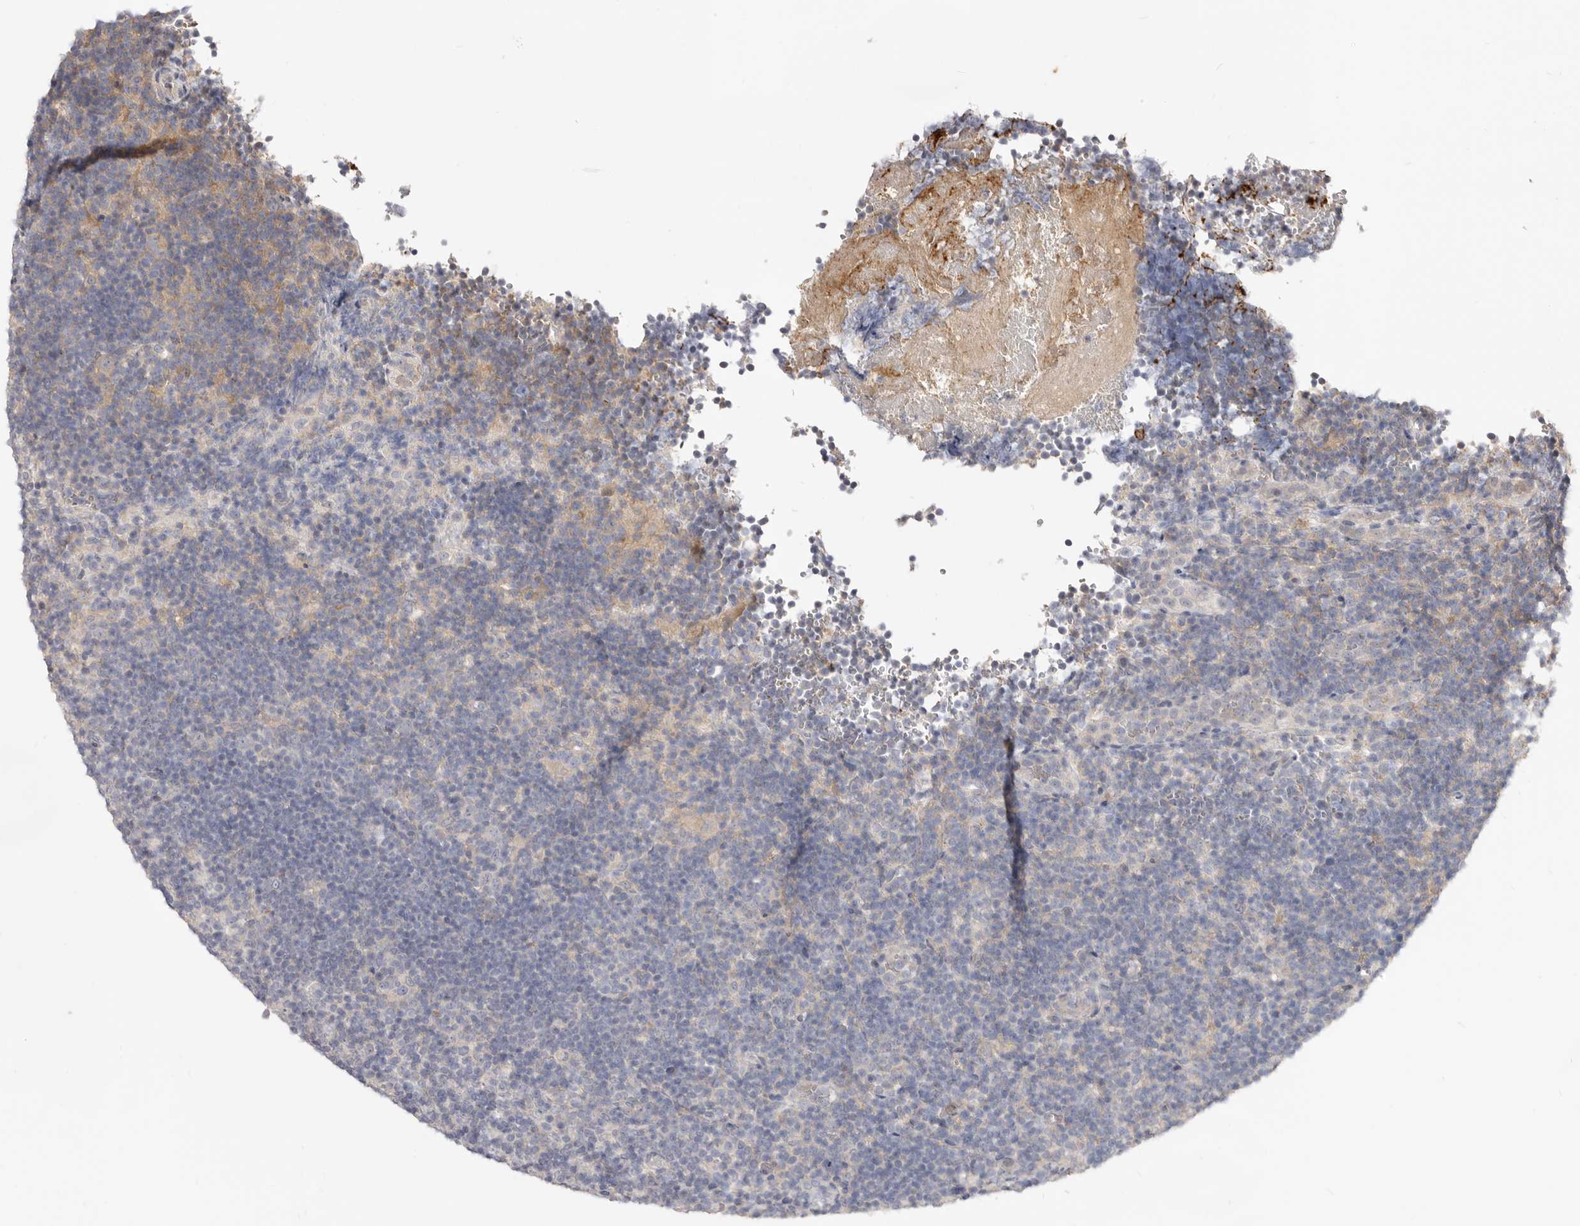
{"staining": {"intensity": "negative", "quantity": "none", "location": "none"}, "tissue": "lymphoma", "cell_type": "Tumor cells", "image_type": "cancer", "snomed": [{"axis": "morphology", "description": "Hodgkin's disease, NOS"}, {"axis": "topography", "description": "Lymph node"}], "caption": "The immunohistochemistry image has no significant staining in tumor cells of Hodgkin's disease tissue. (Immunohistochemistry, brightfield microscopy, high magnification).", "gene": "TC2N", "patient": {"sex": "female", "age": 57}}